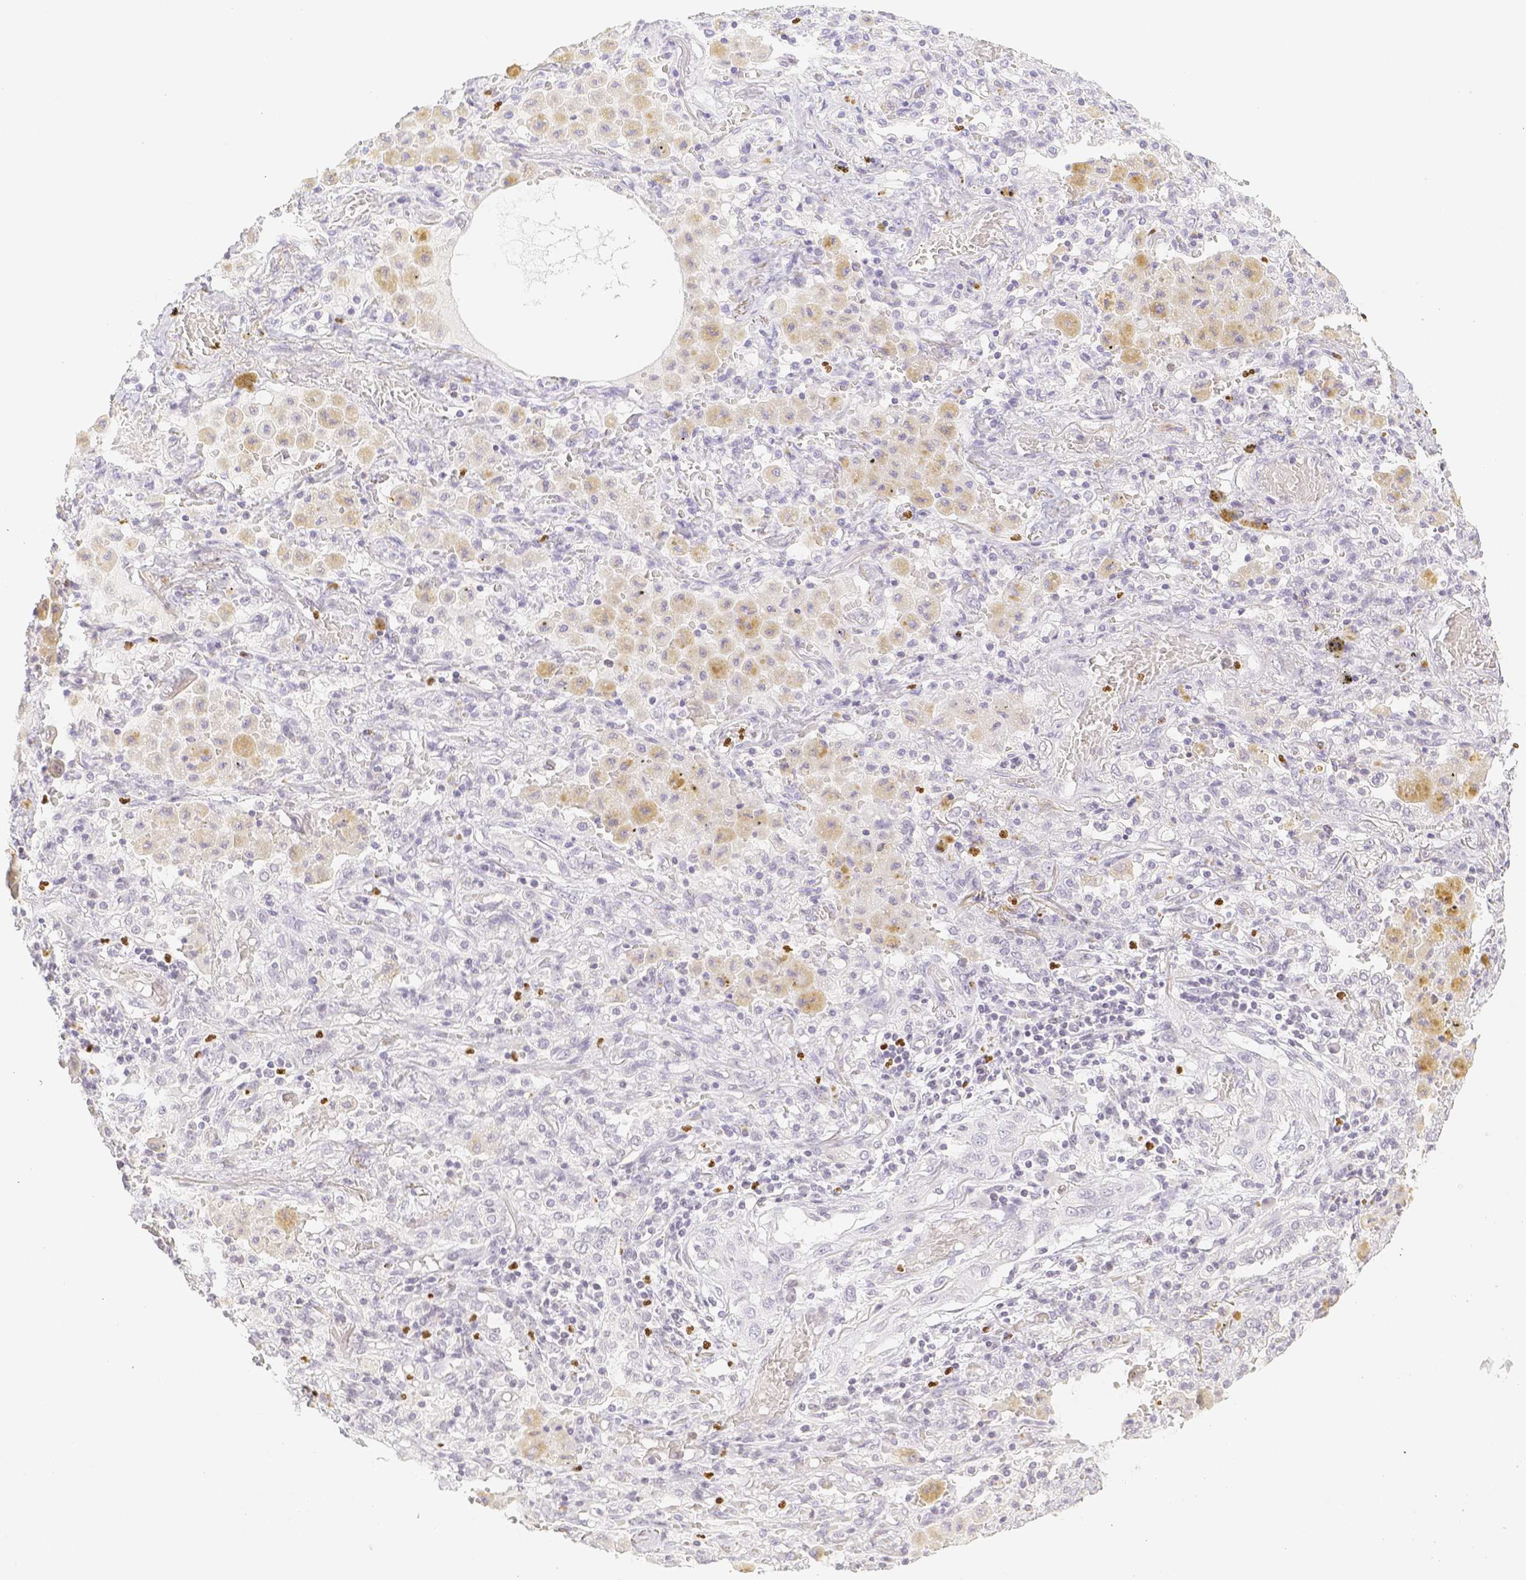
{"staining": {"intensity": "negative", "quantity": "none", "location": "none"}, "tissue": "lung cancer", "cell_type": "Tumor cells", "image_type": "cancer", "snomed": [{"axis": "morphology", "description": "Squamous cell carcinoma, NOS"}, {"axis": "topography", "description": "Lung"}], "caption": "An image of human lung squamous cell carcinoma is negative for staining in tumor cells.", "gene": "PADI4", "patient": {"sex": "female", "age": 47}}